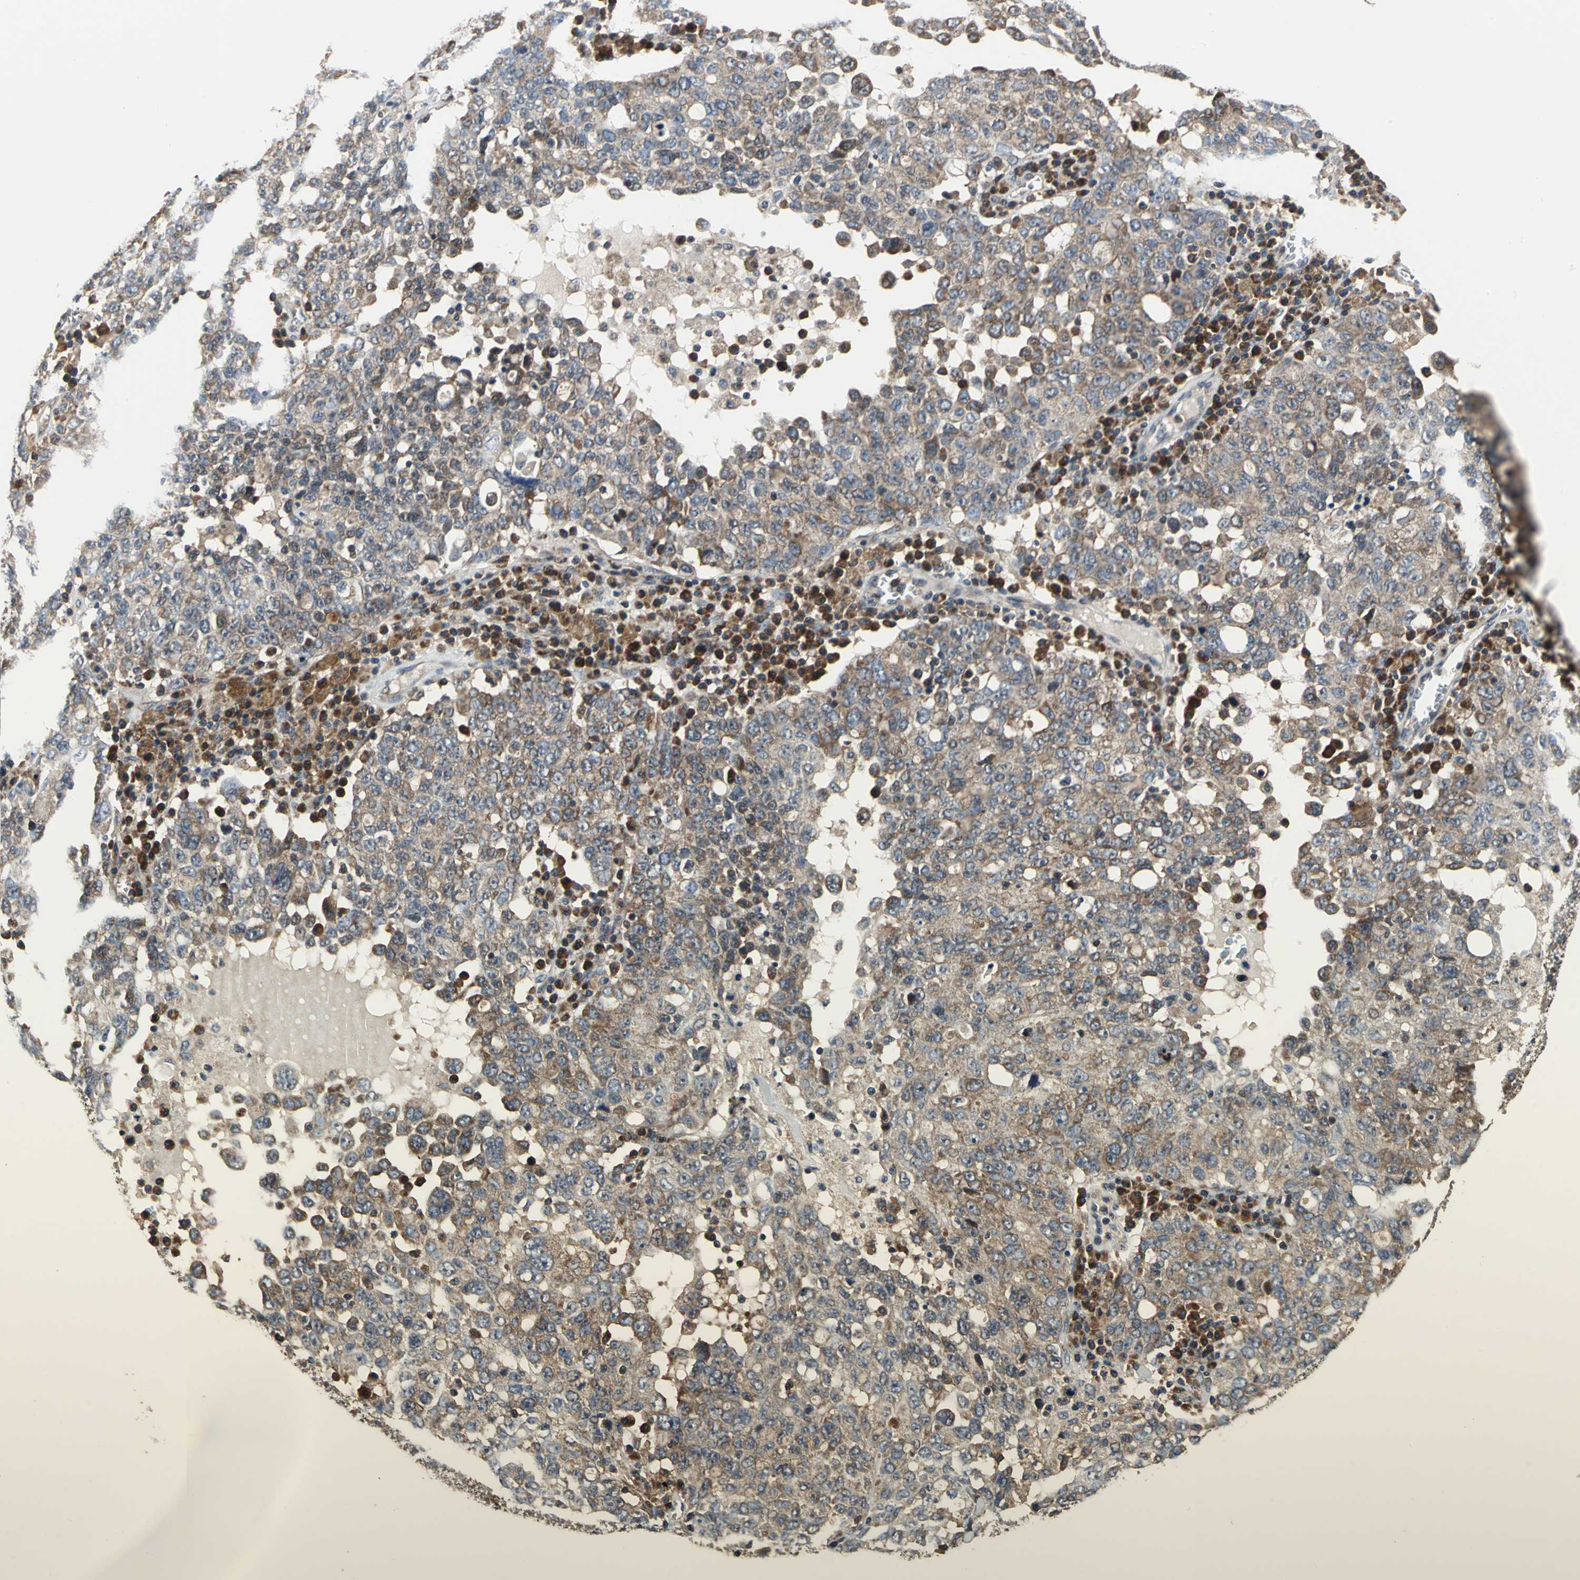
{"staining": {"intensity": "weak", "quantity": ">75%", "location": "cytoplasmic/membranous"}, "tissue": "ovarian cancer", "cell_type": "Tumor cells", "image_type": "cancer", "snomed": [{"axis": "morphology", "description": "Carcinoma, endometroid"}, {"axis": "topography", "description": "Ovary"}], "caption": "A brown stain labels weak cytoplasmic/membranous expression of a protein in endometroid carcinoma (ovarian) tumor cells.", "gene": "EIF2B2", "patient": {"sex": "female", "age": 62}}